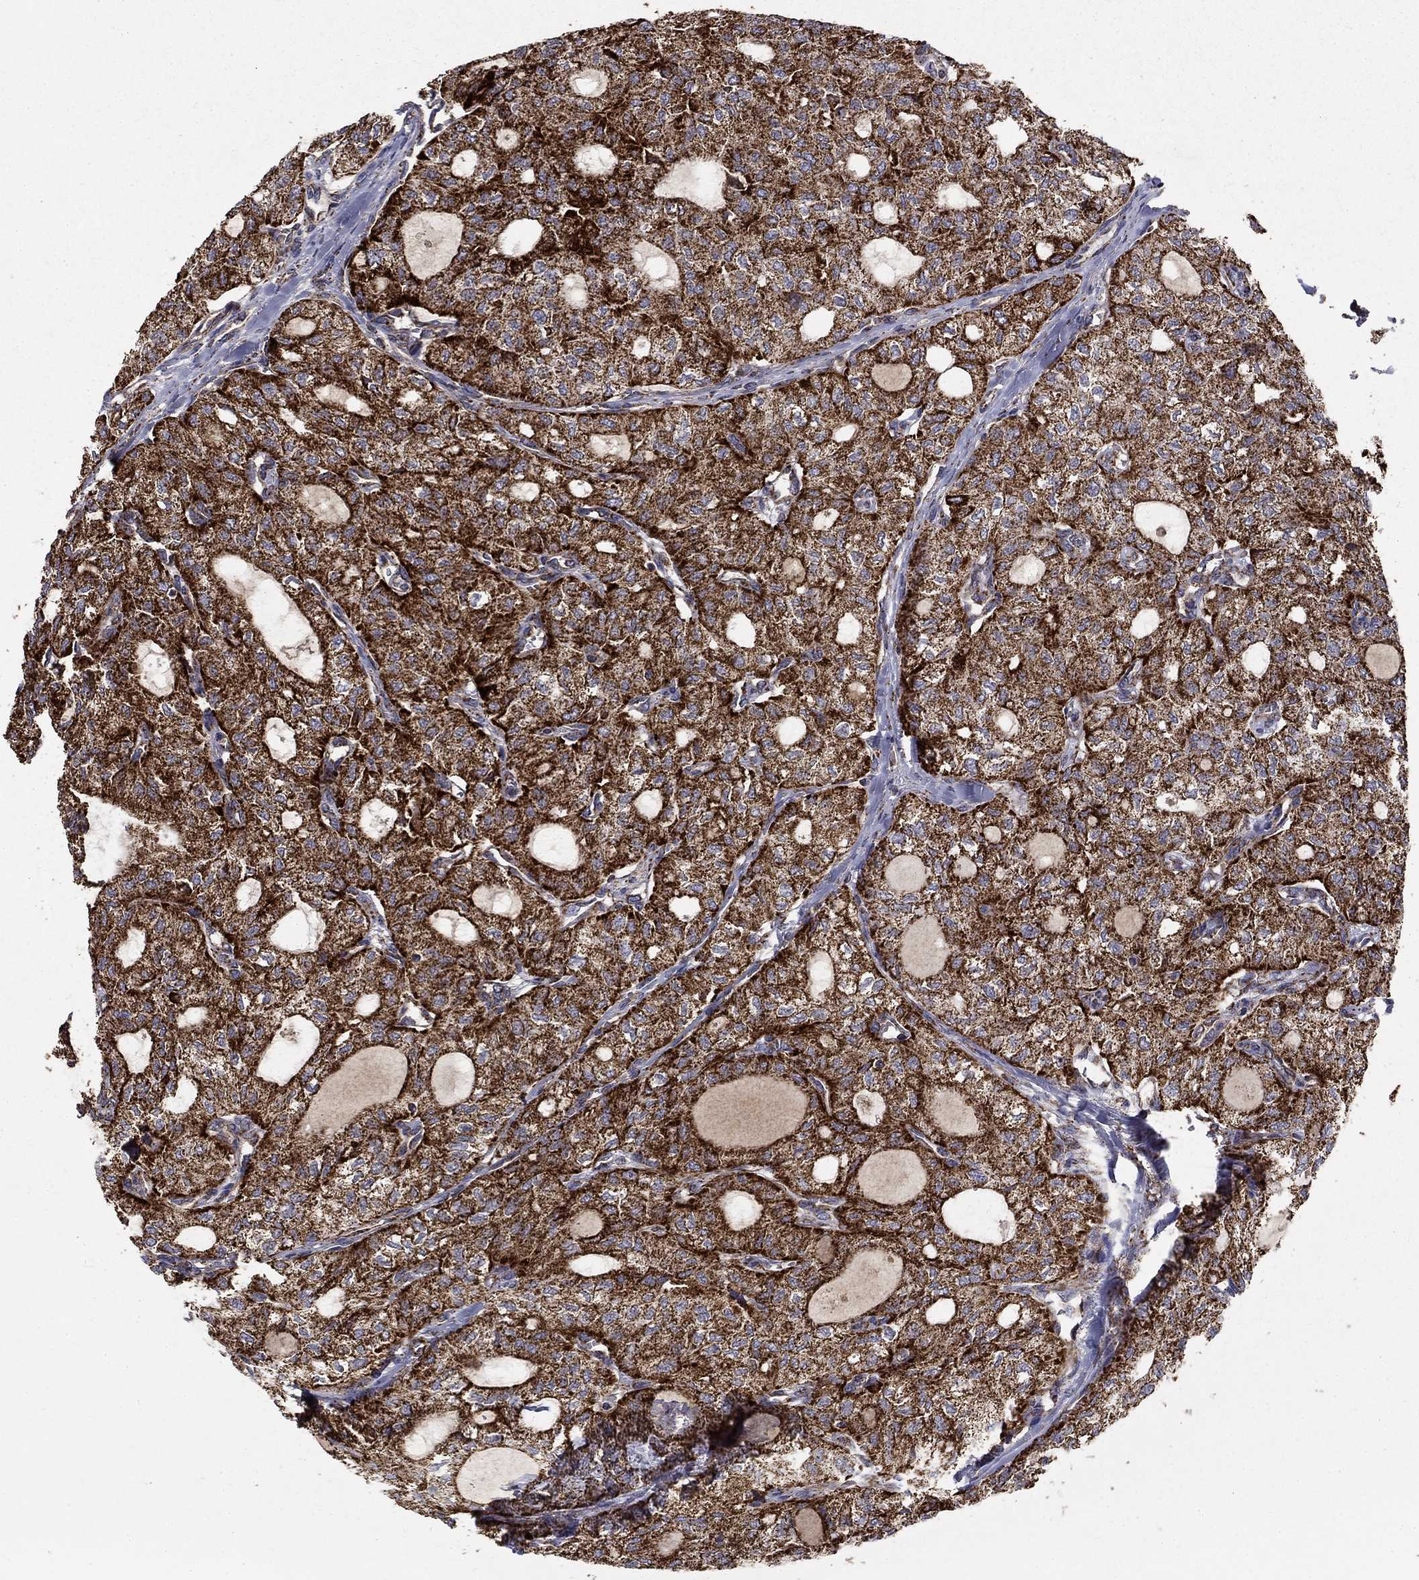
{"staining": {"intensity": "strong", "quantity": ">75%", "location": "cytoplasmic/membranous"}, "tissue": "thyroid cancer", "cell_type": "Tumor cells", "image_type": "cancer", "snomed": [{"axis": "morphology", "description": "Follicular adenoma carcinoma, NOS"}, {"axis": "topography", "description": "Thyroid gland"}], "caption": "Approximately >75% of tumor cells in human thyroid follicular adenoma carcinoma demonstrate strong cytoplasmic/membranous protein positivity as visualized by brown immunohistochemical staining.", "gene": "GCSH", "patient": {"sex": "male", "age": 75}}